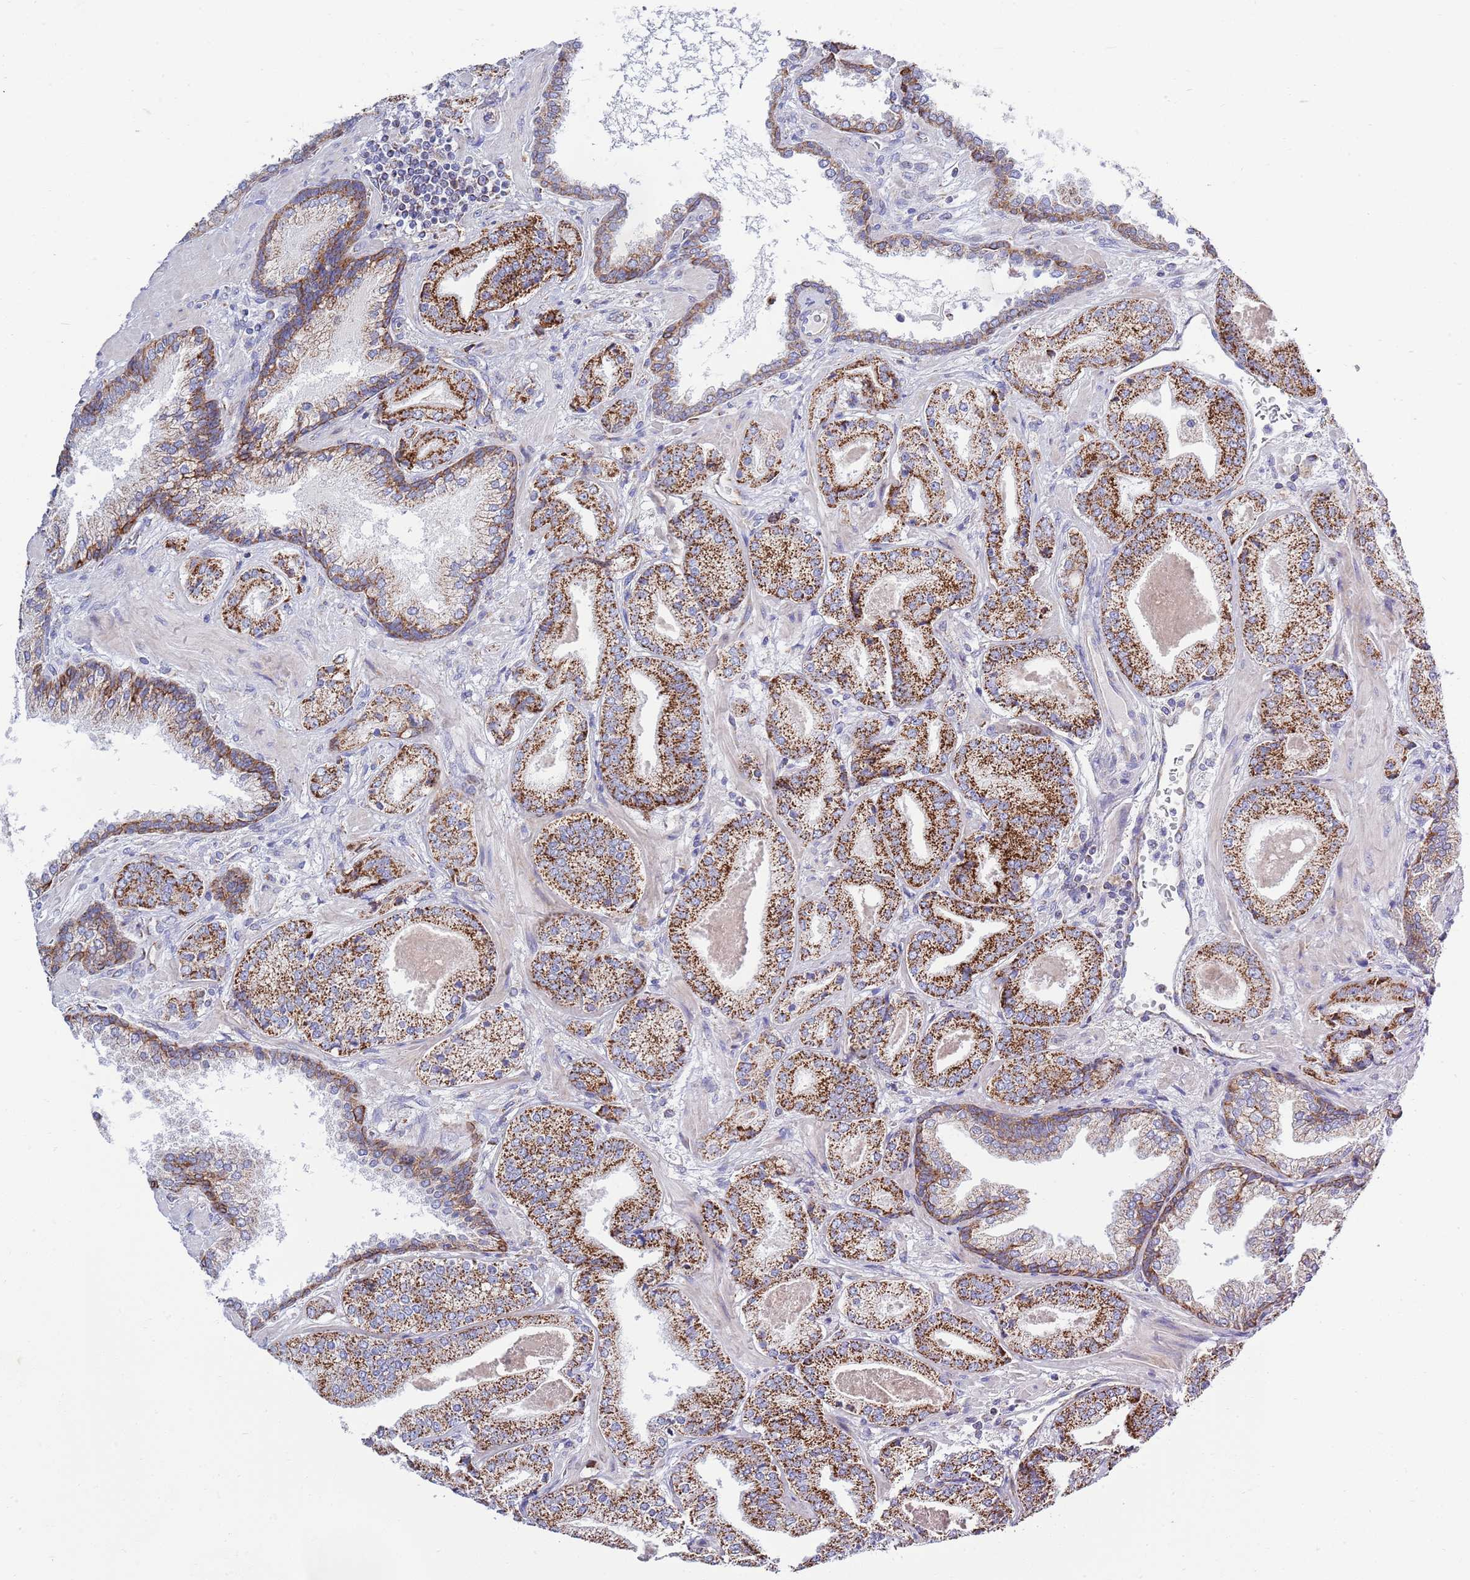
{"staining": {"intensity": "strong", "quantity": ">75%", "location": "cytoplasmic/membranous"}, "tissue": "prostate cancer", "cell_type": "Tumor cells", "image_type": "cancer", "snomed": [{"axis": "morphology", "description": "Adenocarcinoma, High grade"}, {"axis": "topography", "description": "Prostate"}], "caption": "There is high levels of strong cytoplasmic/membranous expression in tumor cells of adenocarcinoma (high-grade) (prostate), as demonstrated by immunohistochemical staining (brown color).", "gene": "EMC8", "patient": {"sex": "male", "age": 63}}